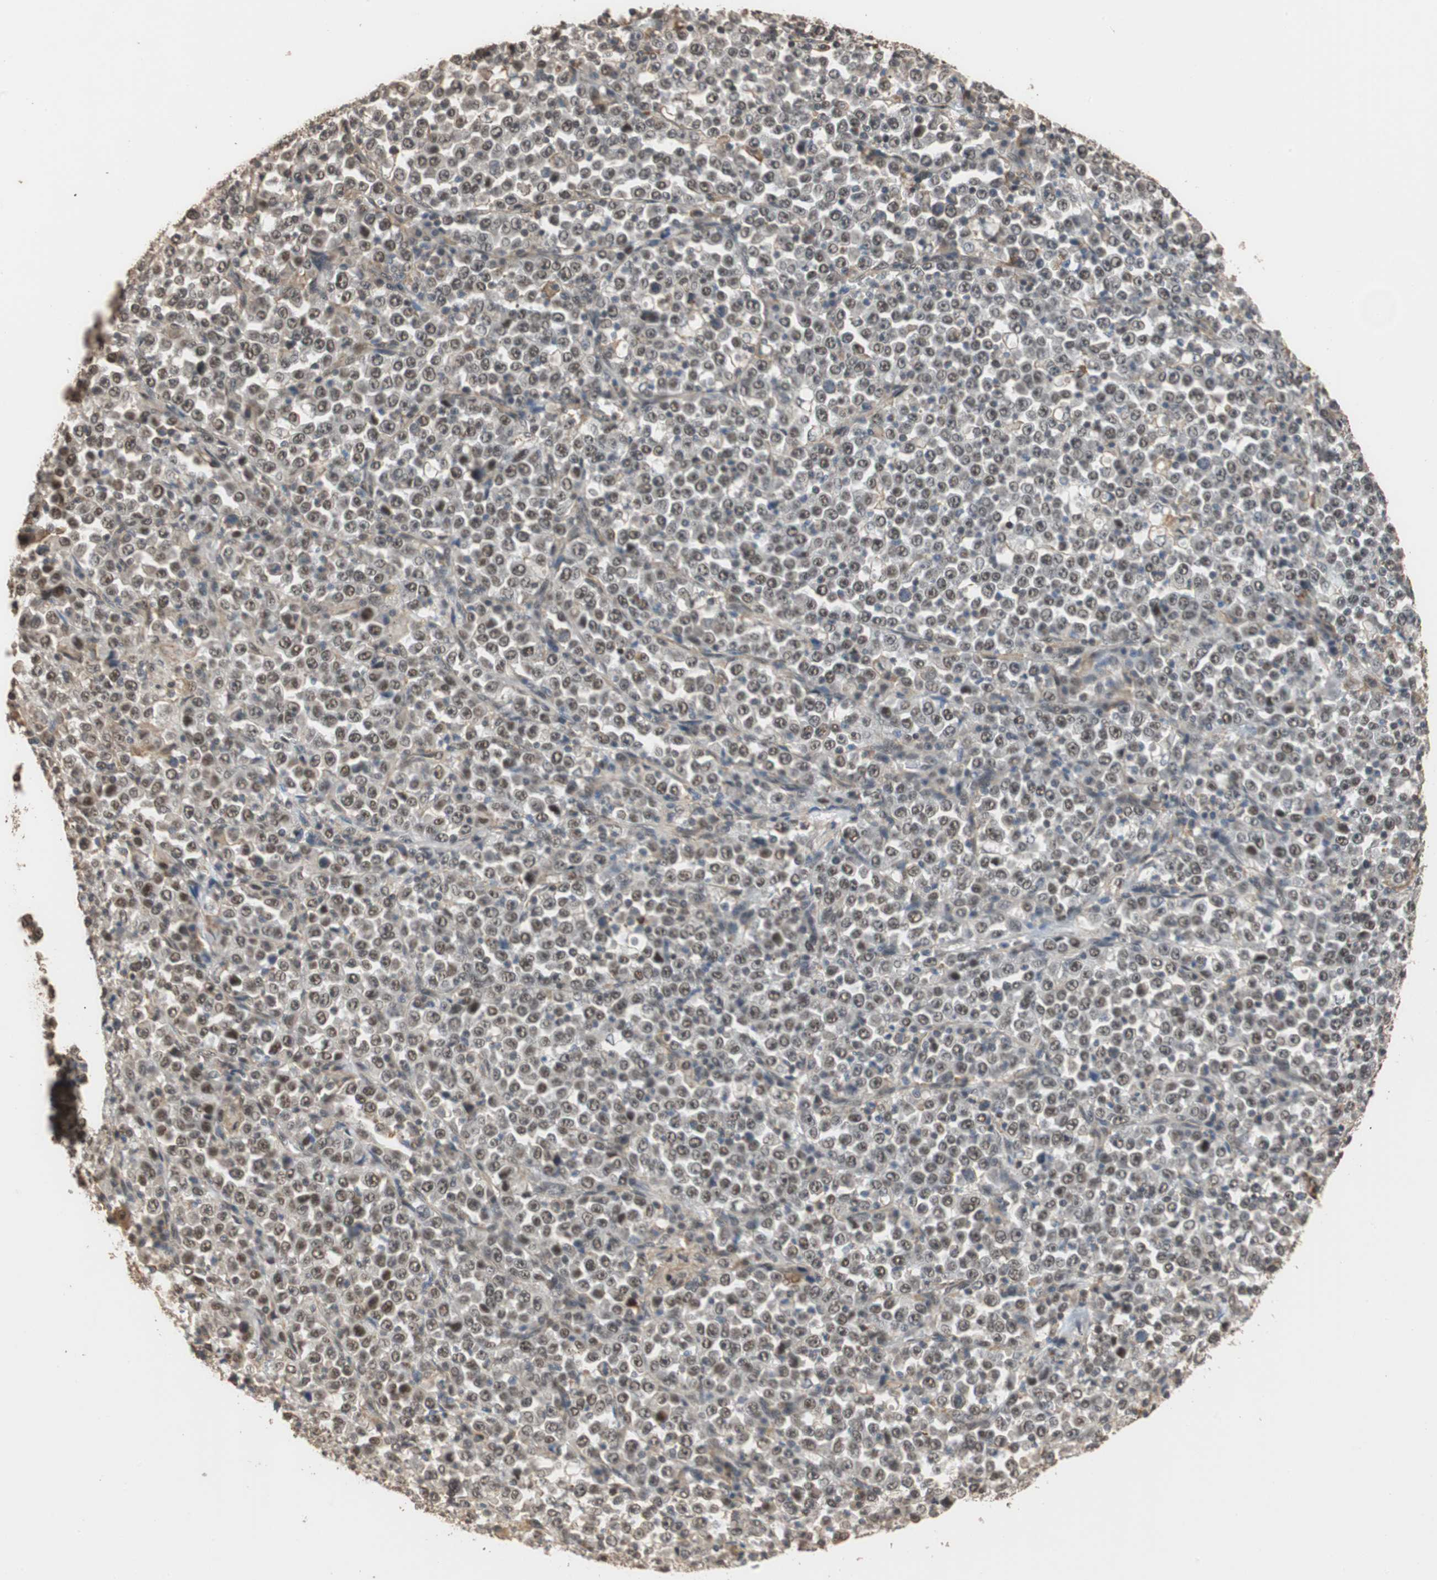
{"staining": {"intensity": "moderate", "quantity": ">75%", "location": "nuclear"}, "tissue": "stomach cancer", "cell_type": "Tumor cells", "image_type": "cancer", "snomed": [{"axis": "morphology", "description": "Normal tissue, NOS"}, {"axis": "morphology", "description": "Adenocarcinoma, NOS"}, {"axis": "topography", "description": "Stomach, upper"}, {"axis": "topography", "description": "Stomach"}], "caption": "This is a micrograph of immunohistochemistry staining of stomach cancer, which shows moderate staining in the nuclear of tumor cells.", "gene": "CDC5L", "patient": {"sex": "male", "age": 59}}